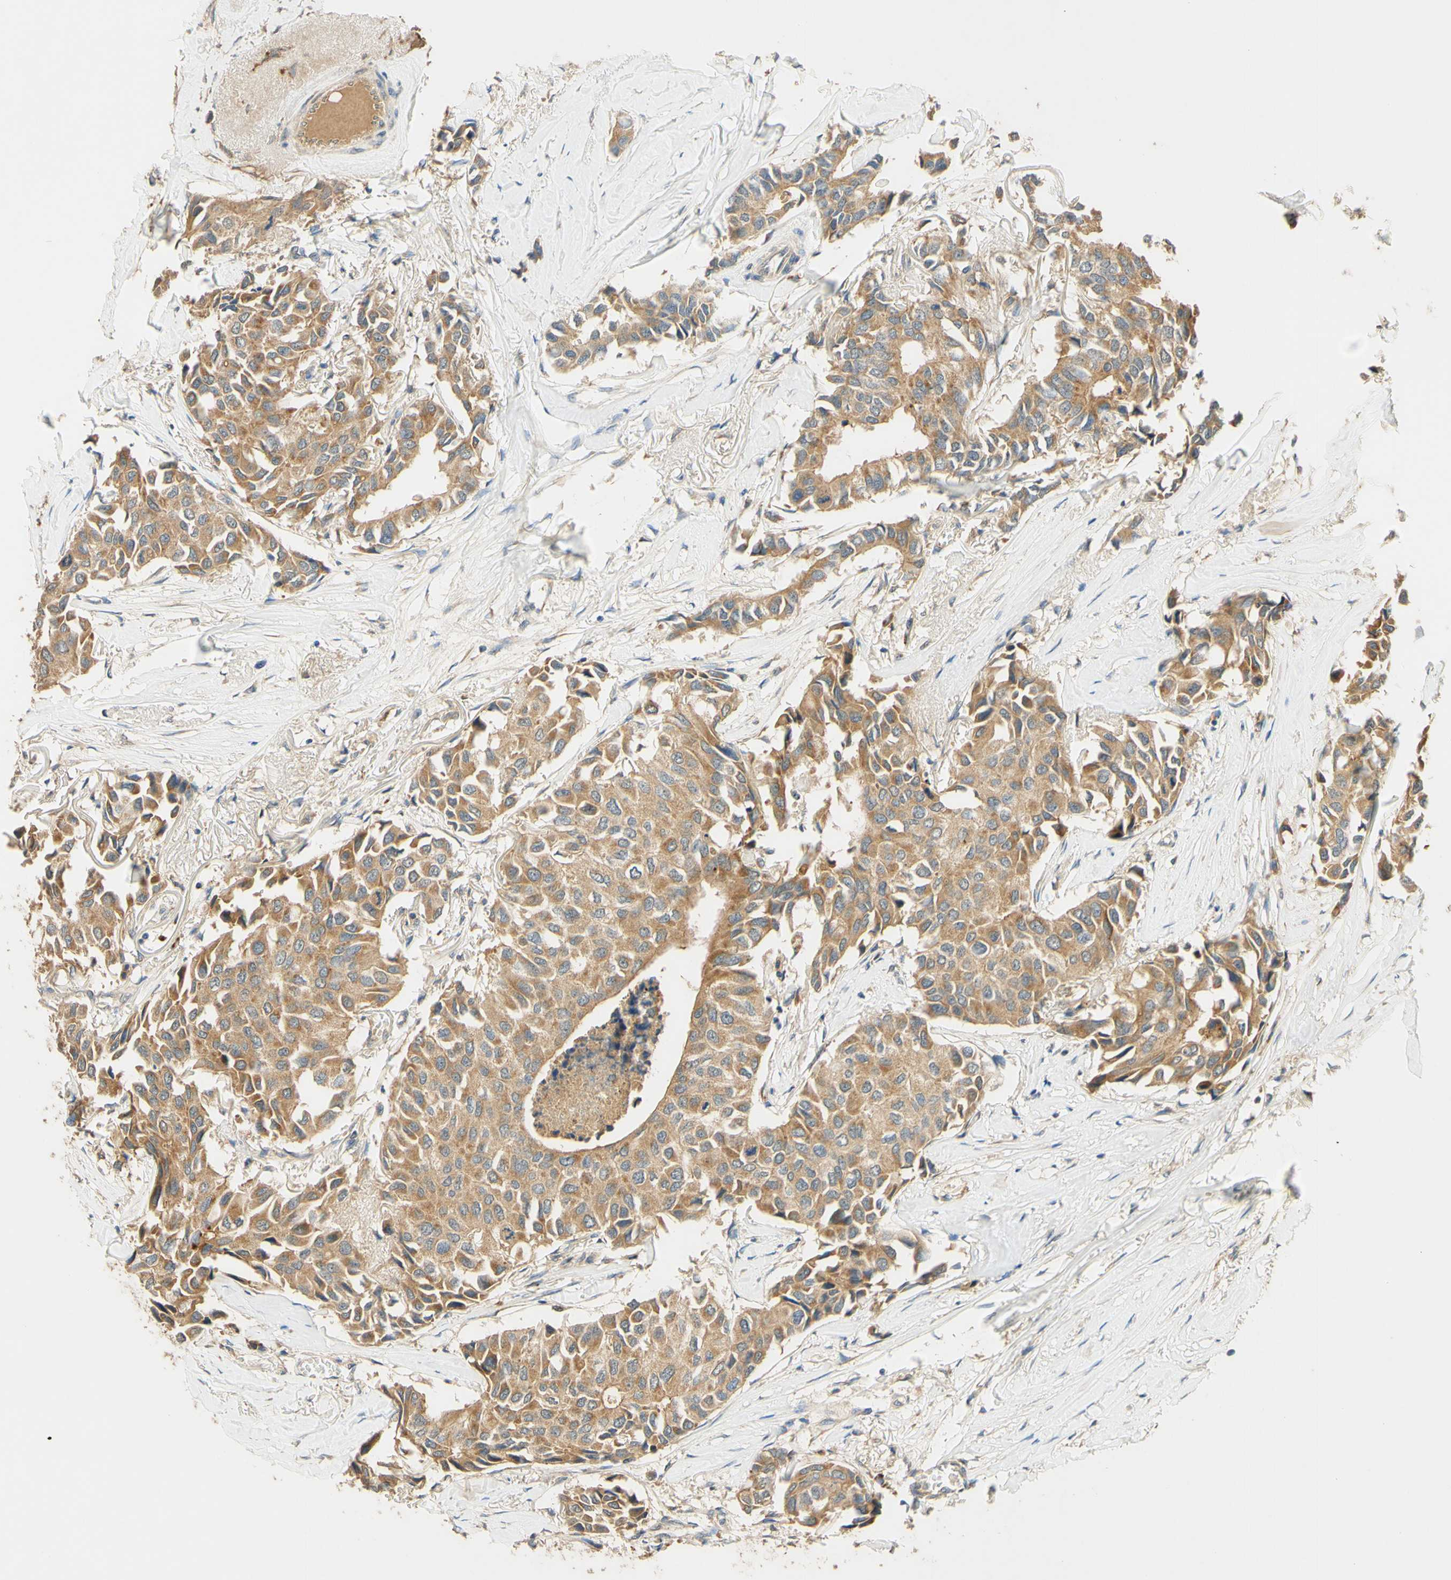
{"staining": {"intensity": "moderate", "quantity": ">75%", "location": "cytoplasmic/membranous"}, "tissue": "breast cancer", "cell_type": "Tumor cells", "image_type": "cancer", "snomed": [{"axis": "morphology", "description": "Duct carcinoma"}, {"axis": "topography", "description": "Breast"}], "caption": "Breast cancer stained with a protein marker demonstrates moderate staining in tumor cells.", "gene": "ENTREP2", "patient": {"sex": "female", "age": 80}}